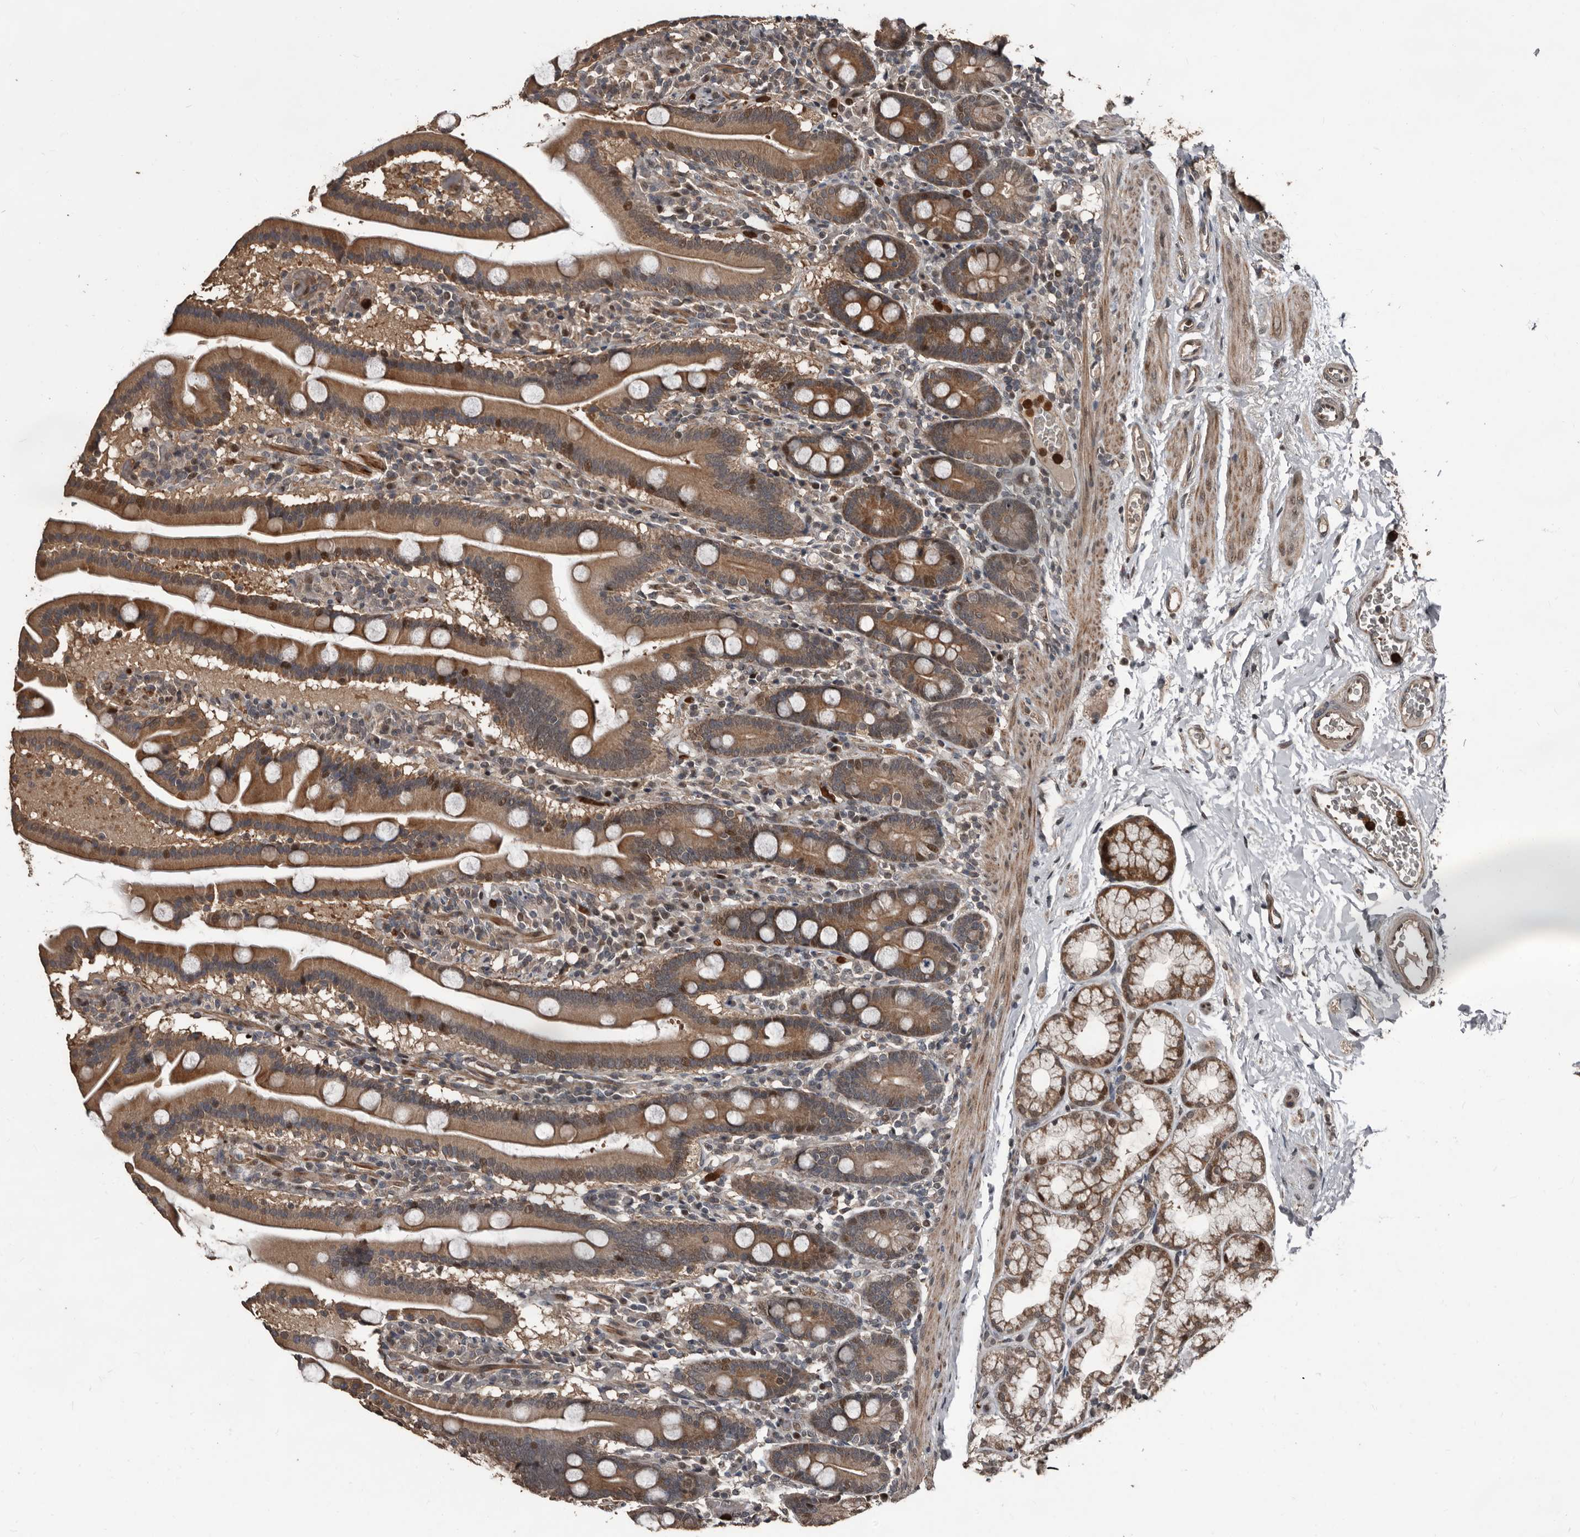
{"staining": {"intensity": "moderate", "quantity": ">75%", "location": "cytoplasmic/membranous,nuclear"}, "tissue": "duodenum", "cell_type": "Glandular cells", "image_type": "normal", "snomed": [{"axis": "morphology", "description": "Normal tissue, NOS"}, {"axis": "topography", "description": "Duodenum"}], "caption": "Moderate cytoplasmic/membranous,nuclear protein positivity is present in approximately >75% of glandular cells in duodenum. (Brightfield microscopy of DAB IHC at high magnification).", "gene": "FSBP", "patient": {"sex": "male", "age": 55}}